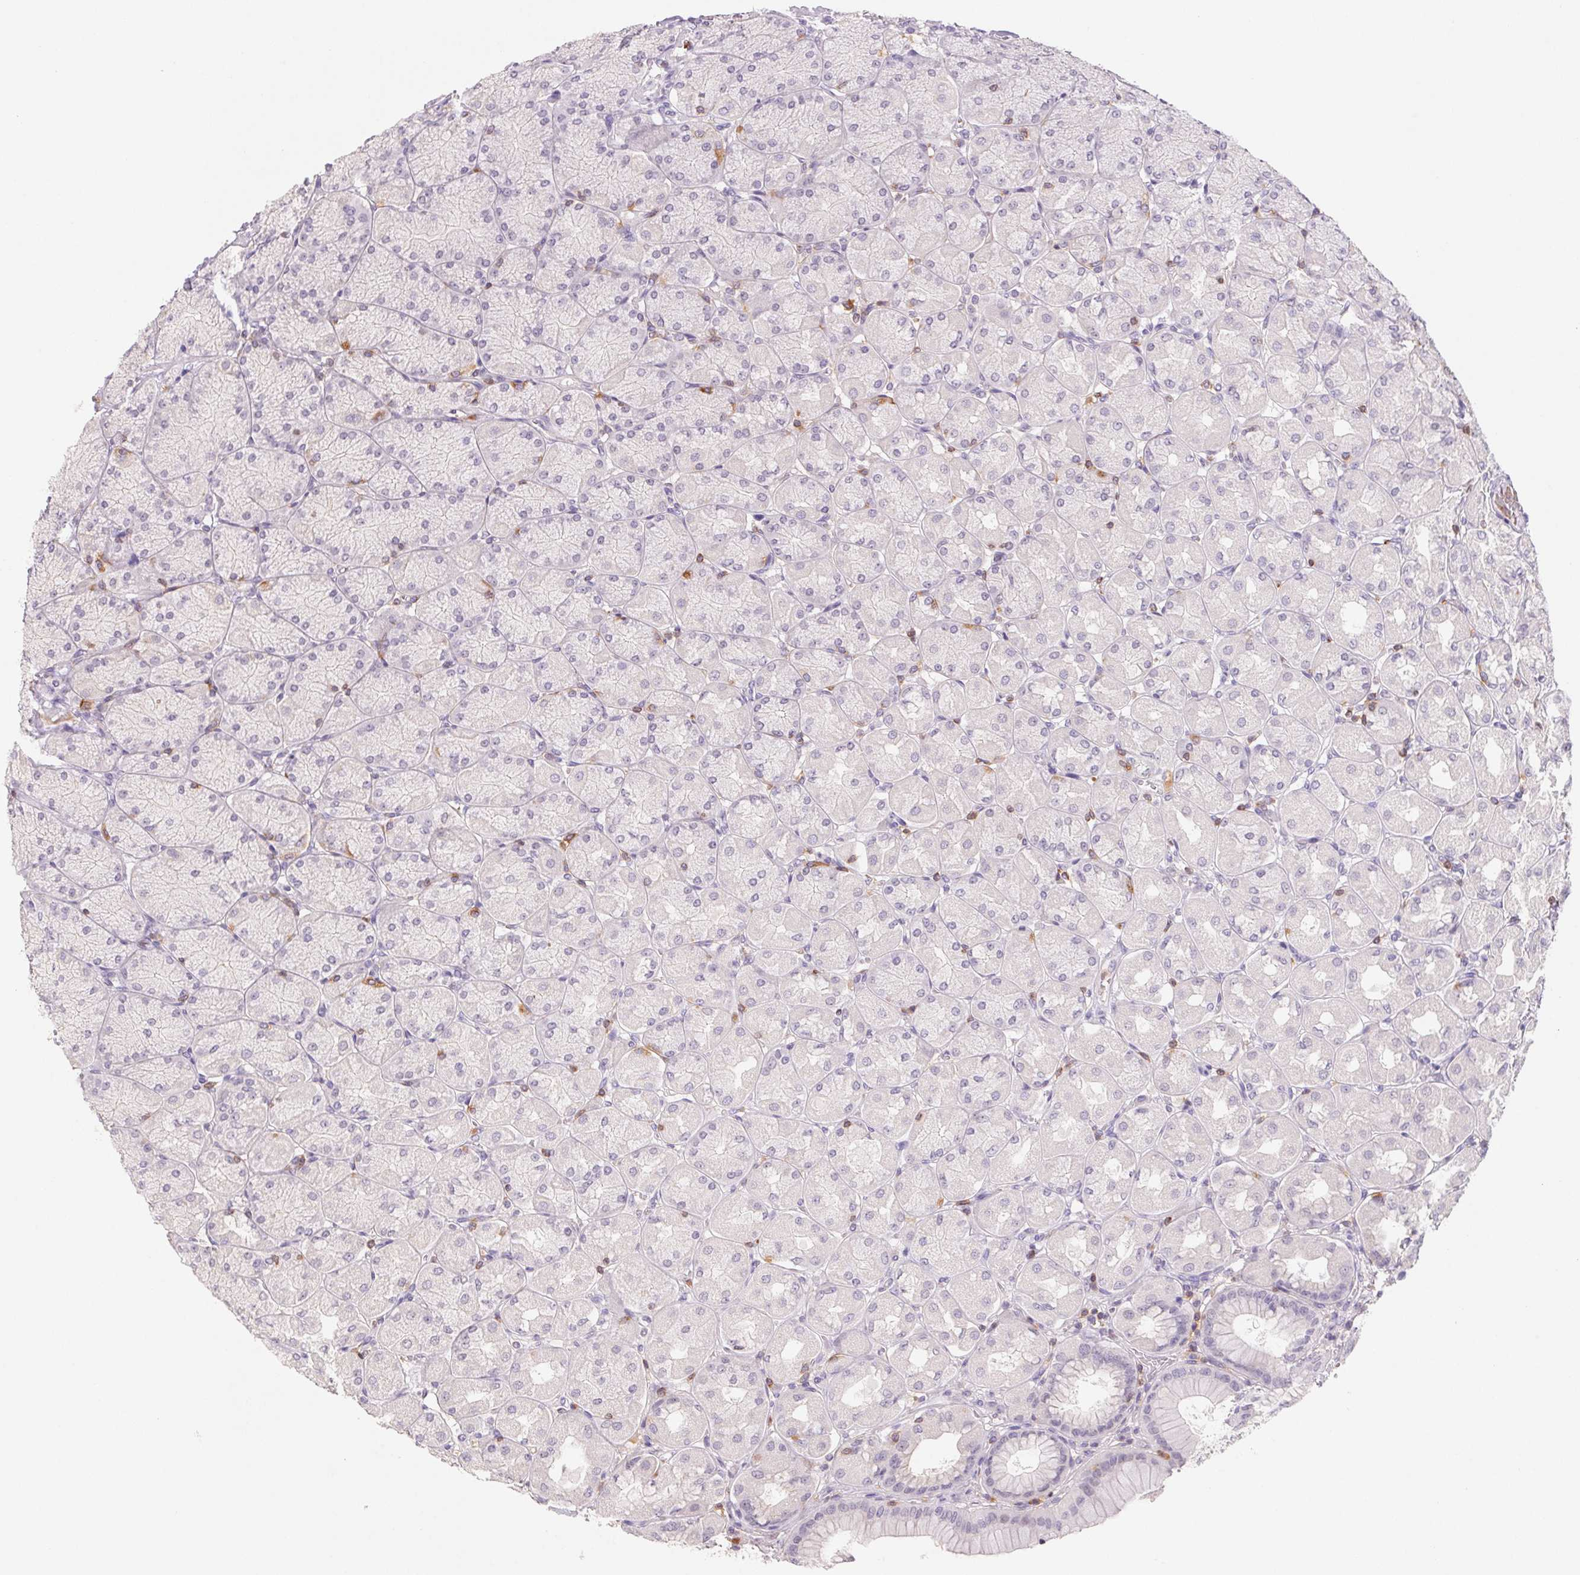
{"staining": {"intensity": "moderate", "quantity": "<25%", "location": "cytoplasmic/membranous"}, "tissue": "stomach", "cell_type": "Glandular cells", "image_type": "normal", "snomed": [{"axis": "morphology", "description": "Normal tissue, NOS"}, {"axis": "topography", "description": "Stomach, upper"}], "caption": "IHC histopathology image of normal stomach stained for a protein (brown), which exhibits low levels of moderate cytoplasmic/membranous positivity in approximately <25% of glandular cells.", "gene": "KIF26A", "patient": {"sex": "female", "age": 56}}